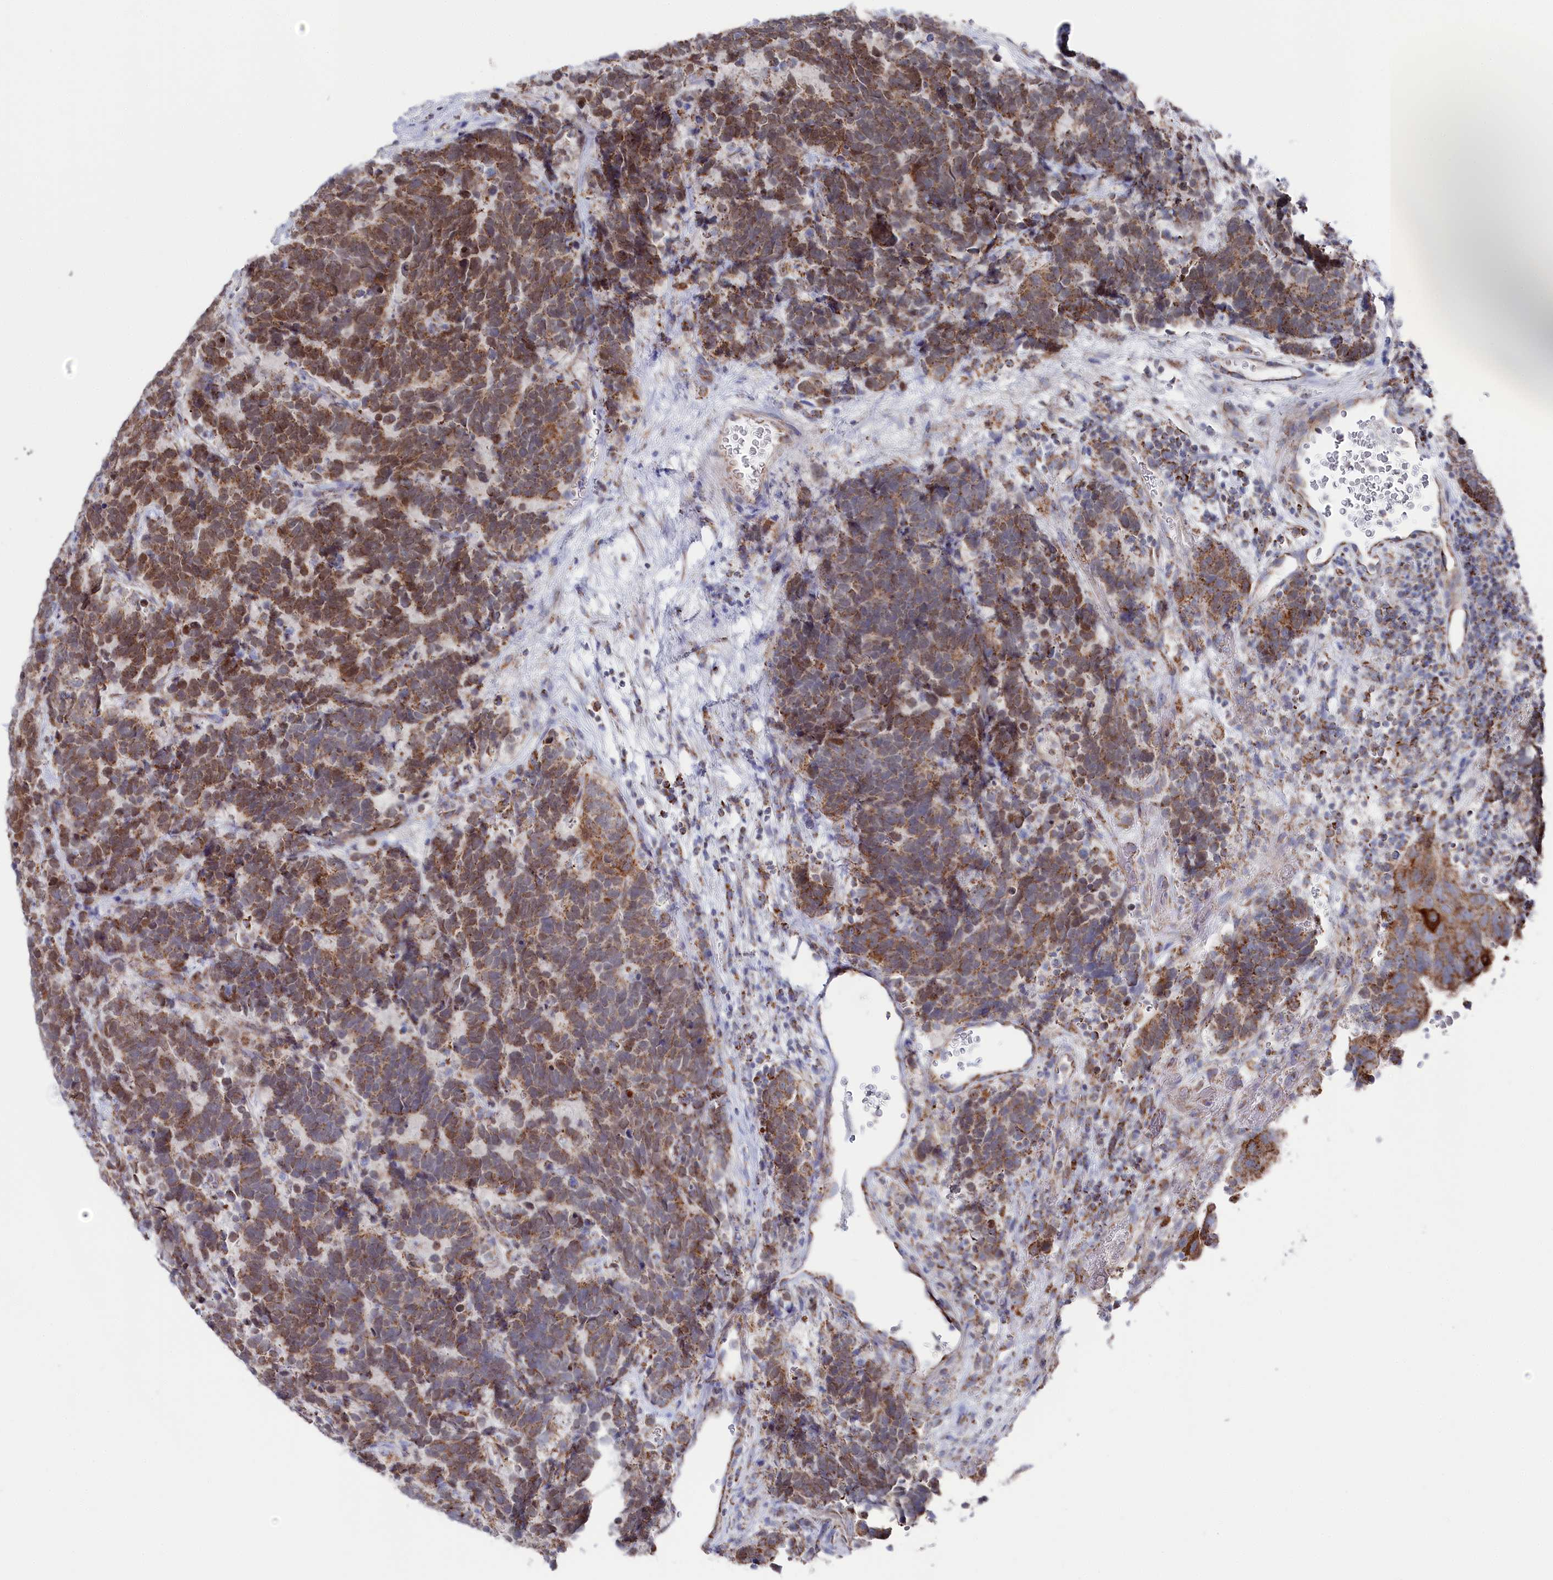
{"staining": {"intensity": "moderate", "quantity": ">75%", "location": "cytoplasmic/membranous"}, "tissue": "carcinoid", "cell_type": "Tumor cells", "image_type": "cancer", "snomed": [{"axis": "morphology", "description": "Carcinoma, NOS"}, {"axis": "morphology", "description": "Carcinoid, malignant, NOS"}, {"axis": "topography", "description": "Urinary bladder"}], "caption": "High-power microscopy captured an immunohistochemistry histopathology image of carcinoma, revealing moderate cytoplasmic/membranous staining in approximately >75% of tumor cells.", "gene": "GLS2", "patient": {"sex": "male", "age": 57}}